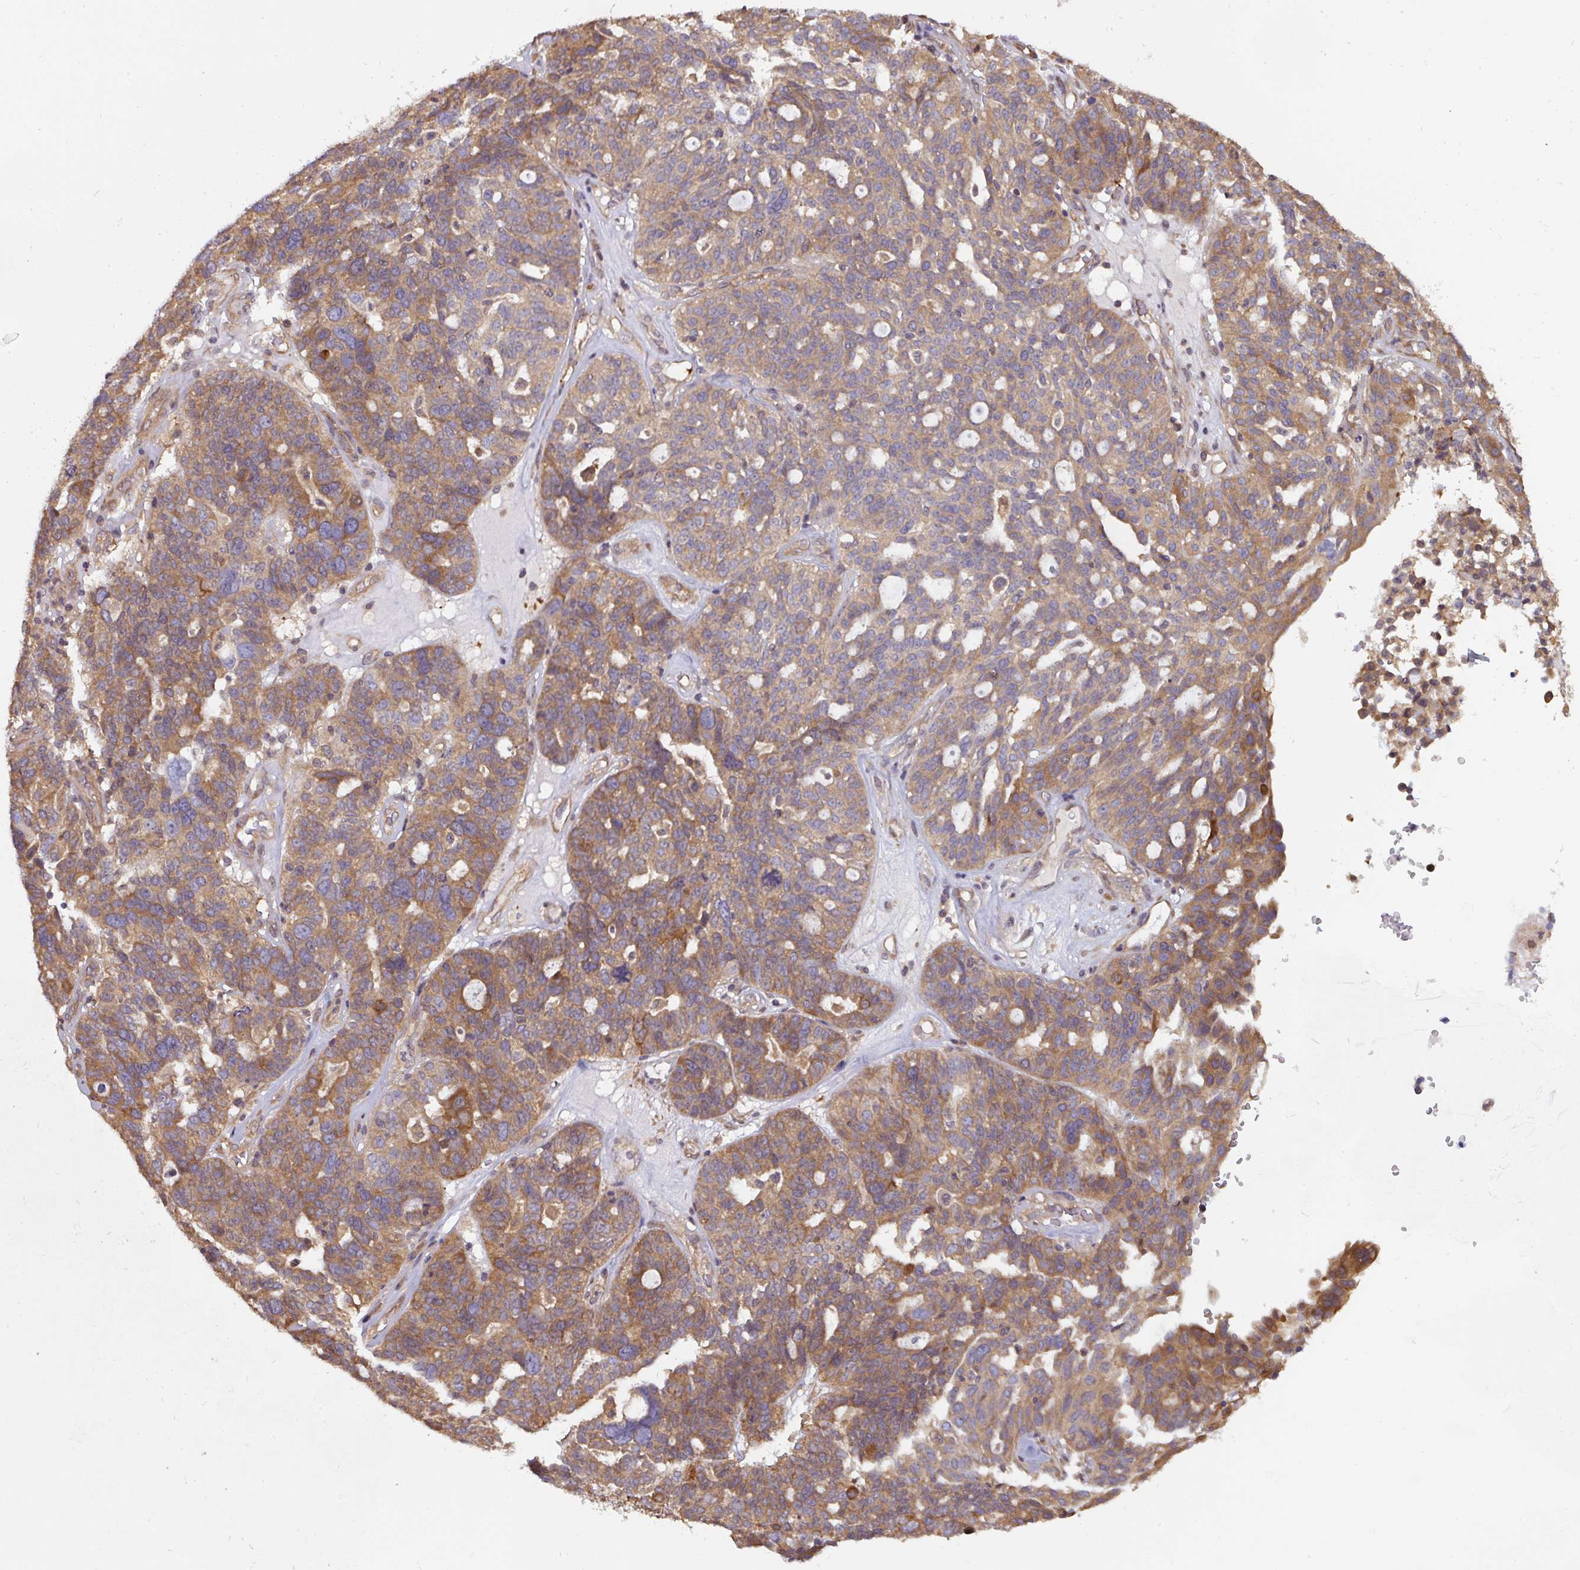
{"staining": {"intensity": "moderate", "quantity": ">75%", "location": "cytoplasmic/membranous"}, "tissue": "ovarian cancer", "cell_type": "Tumor cells", "image_type": "cancer", "snomed": [{"axis": "morphology", "description": "Cystadenocarcinoma, serous, NOS"}, {"axis": "topography", "description": "Ovary"}], "caption": "A high-resolution image shows IHC staining of ovarian serous cystadenocarcinoma, which displays moderate cytoplasmic/membranous positivity in approximately >75% of tumor cells.", "gene": "ST13", "patient": {"sex": "female", "age": 59}}